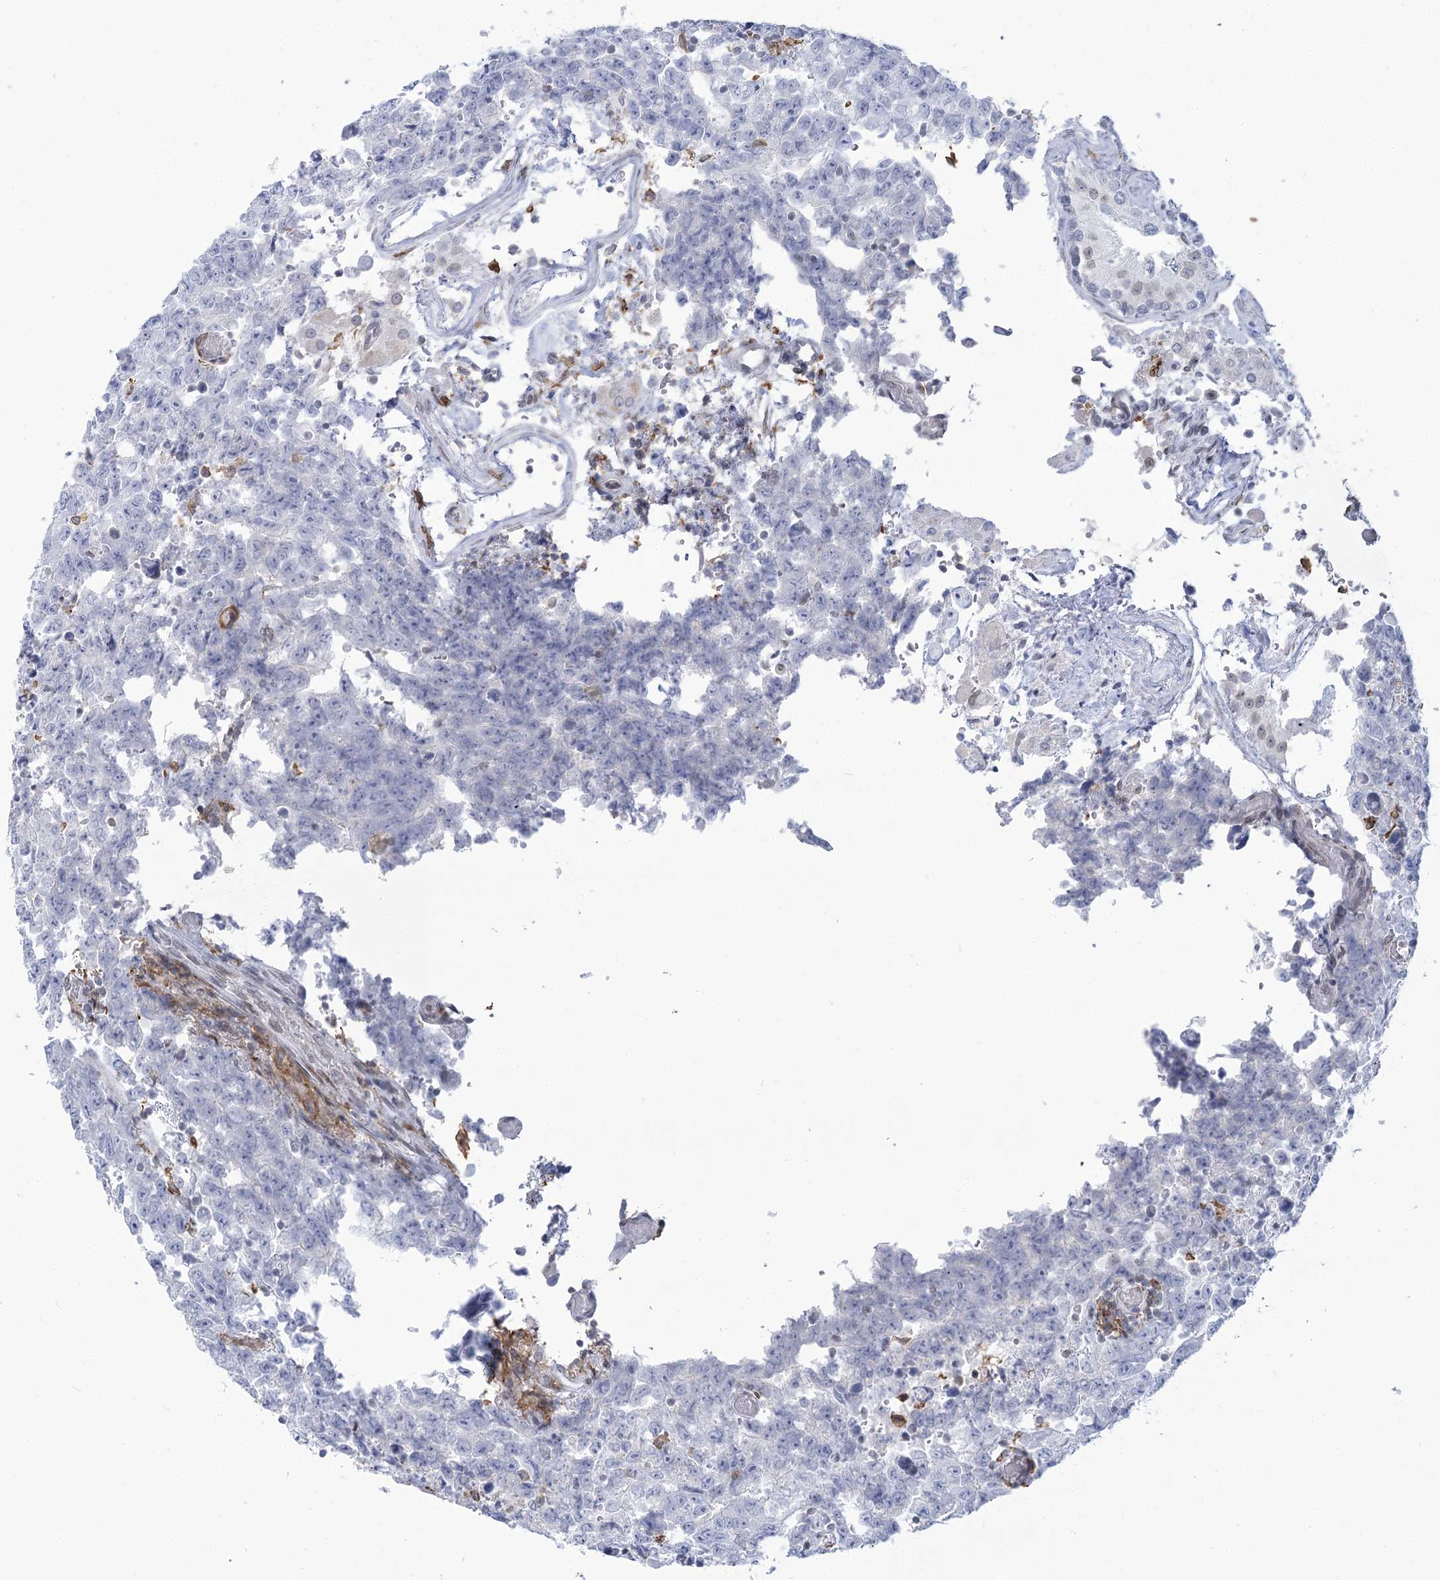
{"staining": {"intensity": "negative", "quantity": "none", "location": "none"}, "tissue": "testis cancer", "cell_type": "Tumor cells", "image_type": "cancer", "snomed": [{"axis": "morphology", "description": "Carcinoma, Embryonal, NOS"}, {"axis": "topography", "description": "Testis"}], "caption": "An immunohistochemistry (IHC) image of testis embryonal carcinoma is shown. There is no staining in tumor cells of testis embryonal carcinoma.", "gene": "C11orf1", "patient": {"sex": "male", "age": 26}}